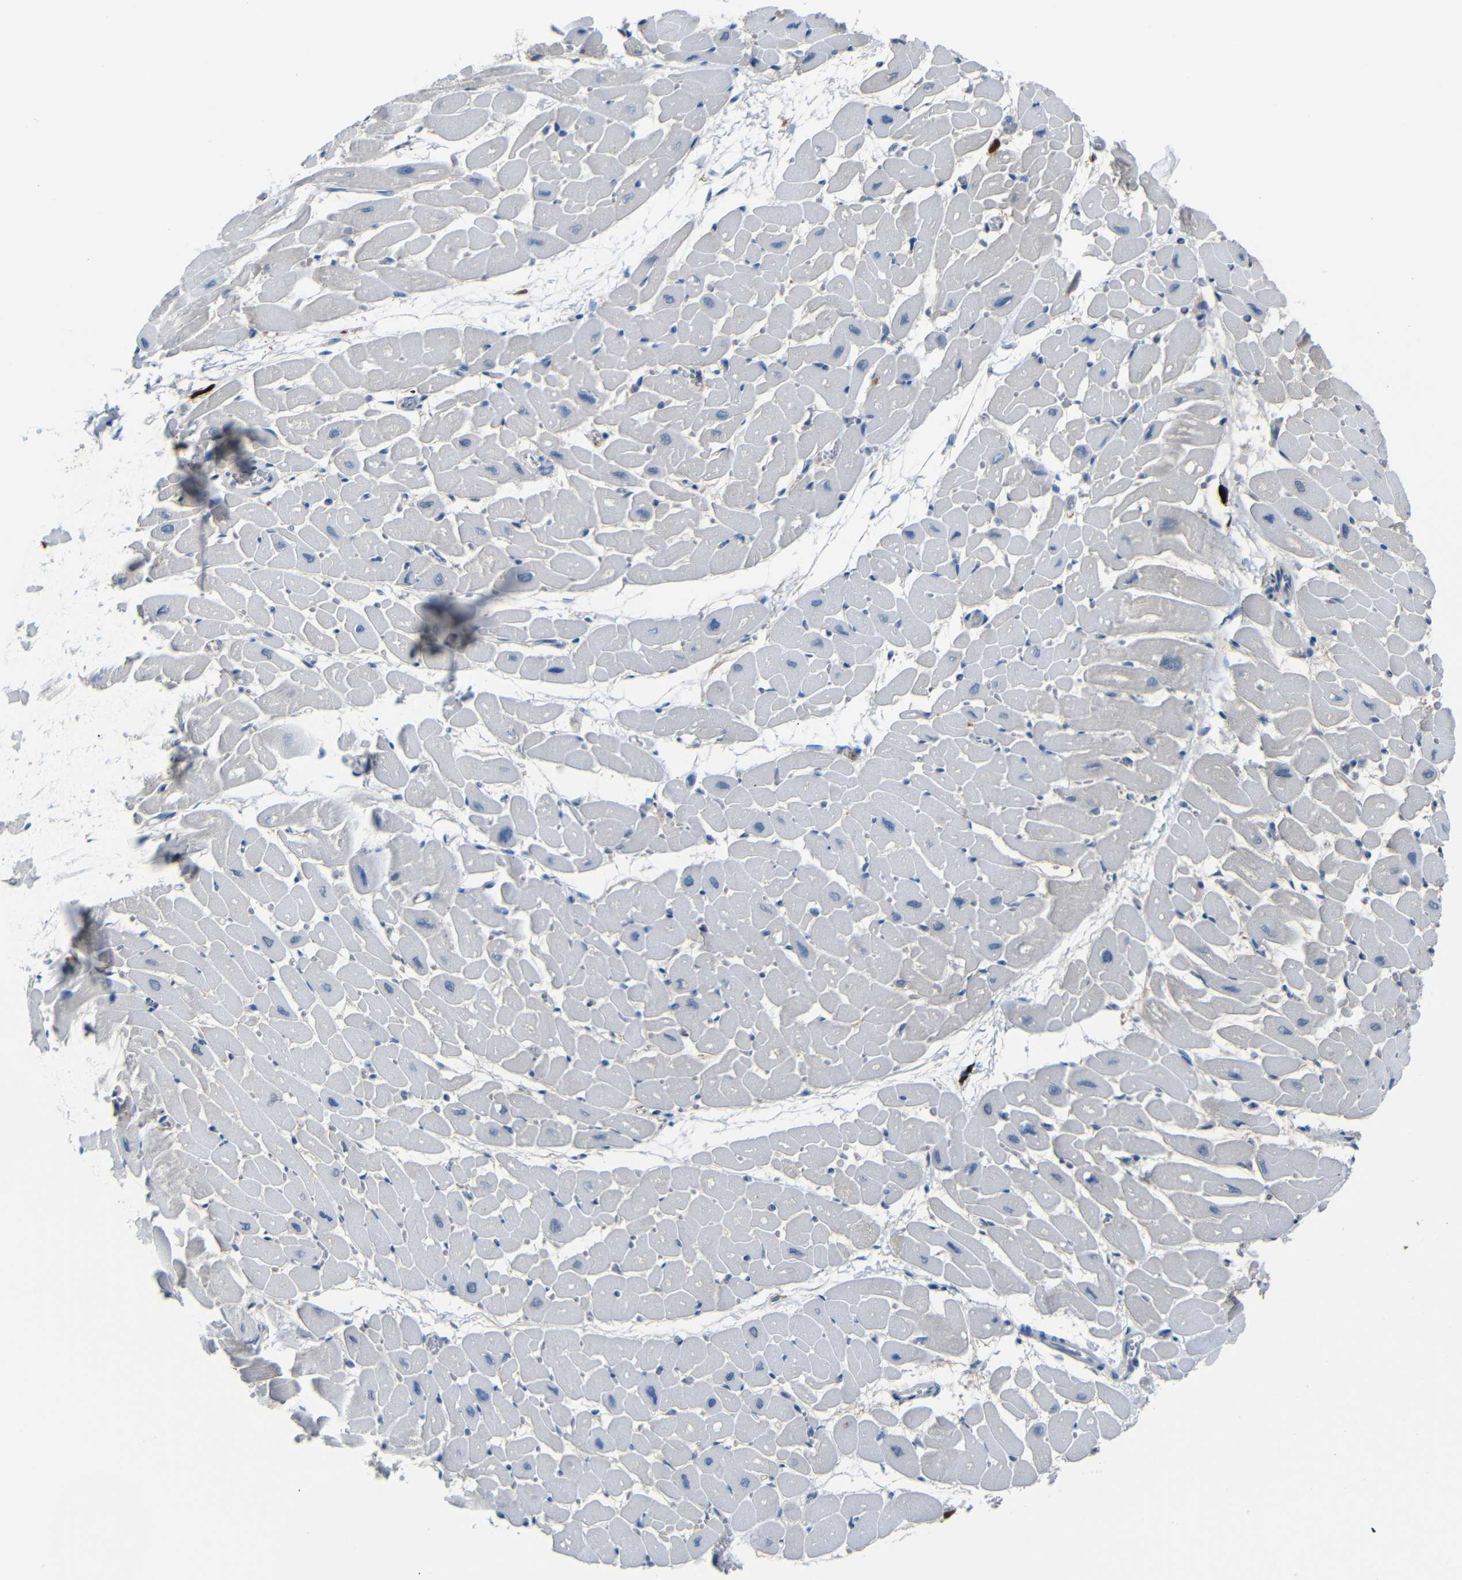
{"staining": {"intensity": "negative", "quantity": "none", "location": "none"}, "tissue": "heart muscle", "cell_type": "Cardiomyocytes", "image_type": "normal", "snomed": [{"axis": "morphology", "description": "Normal tissue, NOS"}, {"axis": "topography", "description": "Heart"}], "caption": "A high-resolution micrograph shows immunohistochemistry (IHC) staining of unremarkable heart muscle, which shows no significant expression in cardiomyocytes.", "gene": "SERPINA1", "patient": {"sex": "male", "age": 45}}